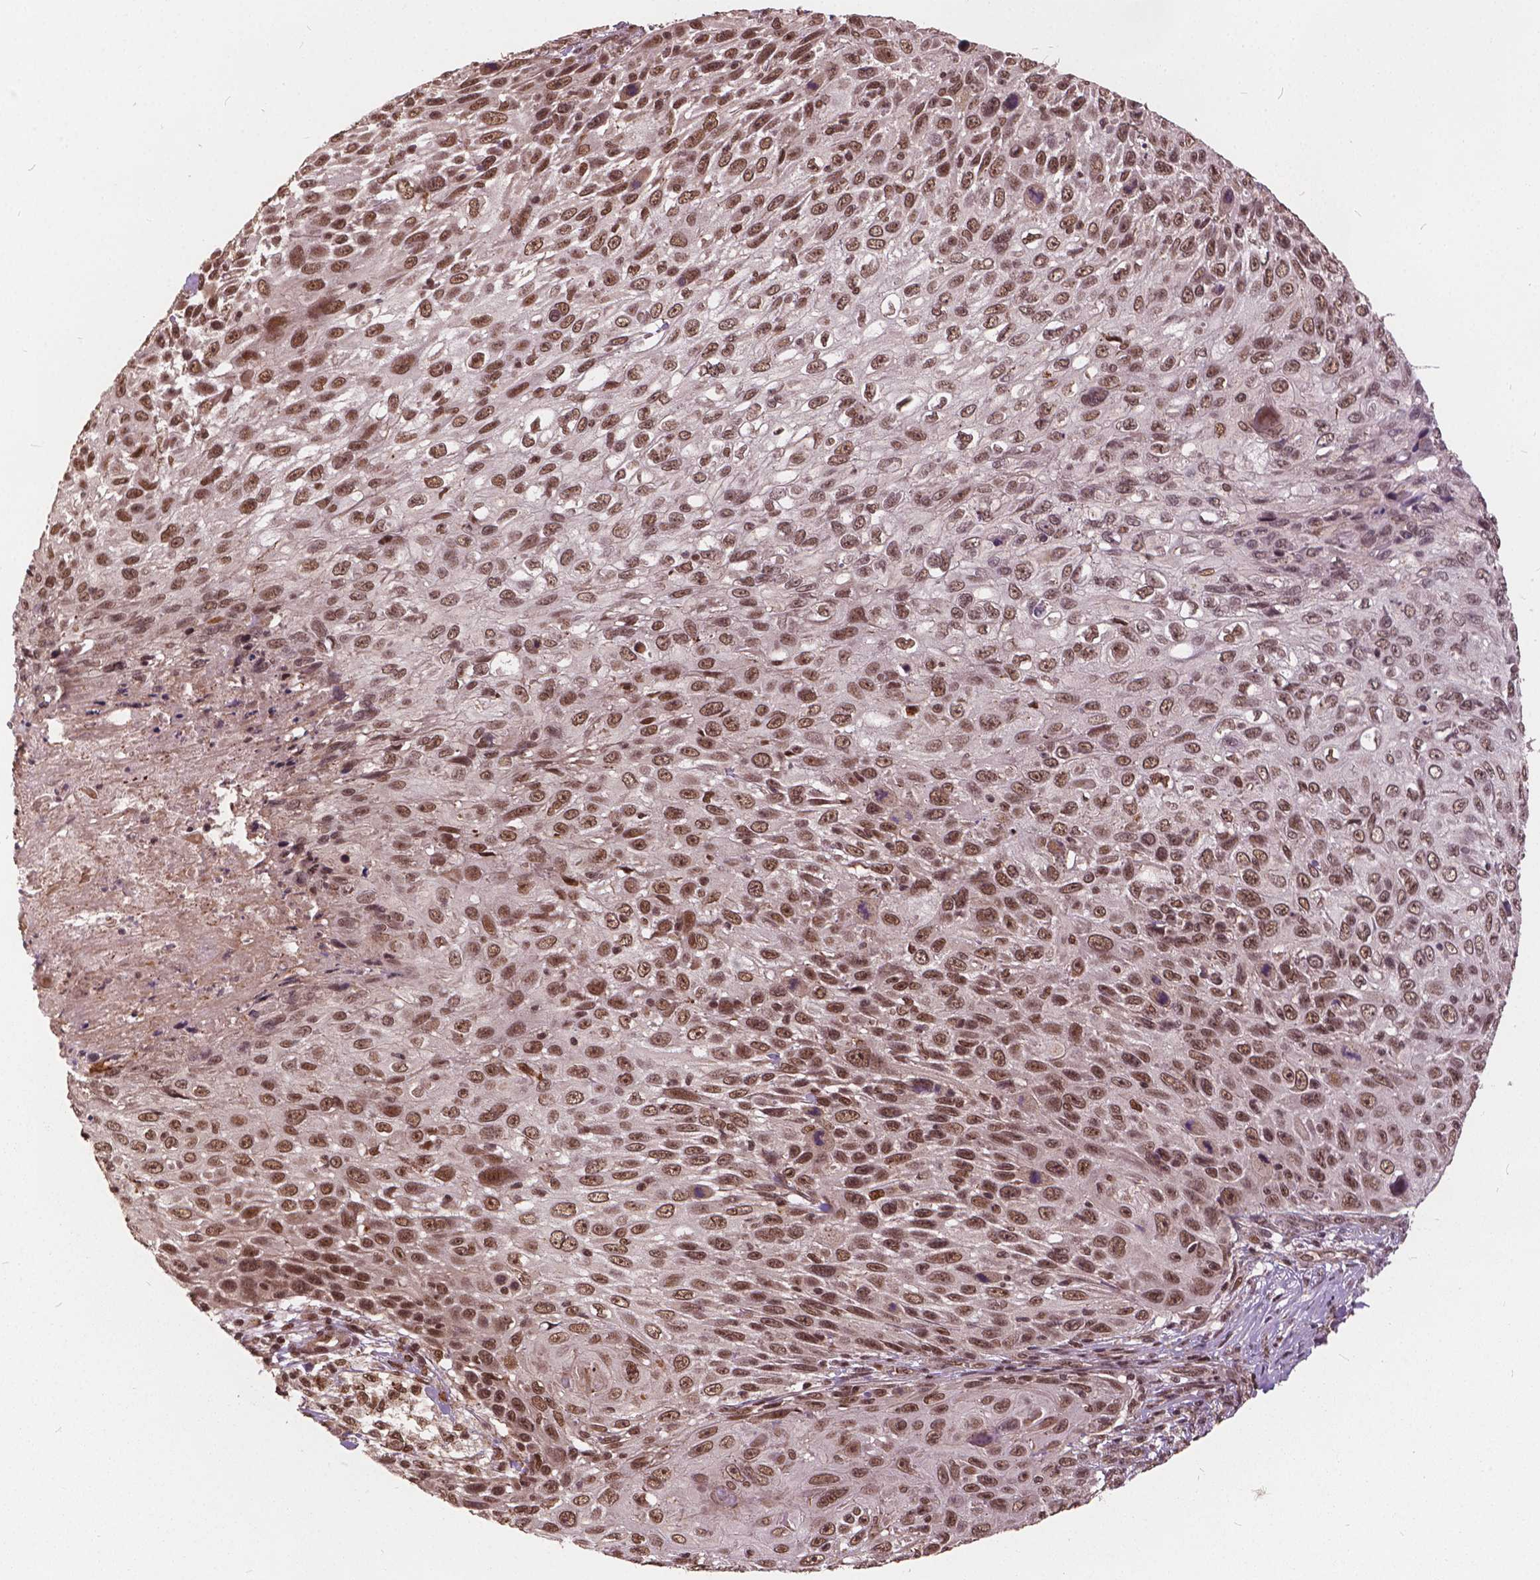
{"staining": {"intensity": "moderate", "quantity": ">75%", "location": "nuclear"}, "tissue": "skin cancer", "cell_type": "Tumor cells", "image_type": "cancer", "snomed": [{"axis": "morphology", "description": "Squamous cell carcinoma, NOS"}, {"axis": "topography", "description": "Skin"}], "caption": "Immunohistochemical staining of human squamous cell carcinoma (skin) exhibits medium levels of moderate nuclear protein expression in about >75% of tumor cells.", "gene": "GPS2", "patient": {"sex": "male", "age": 92}}